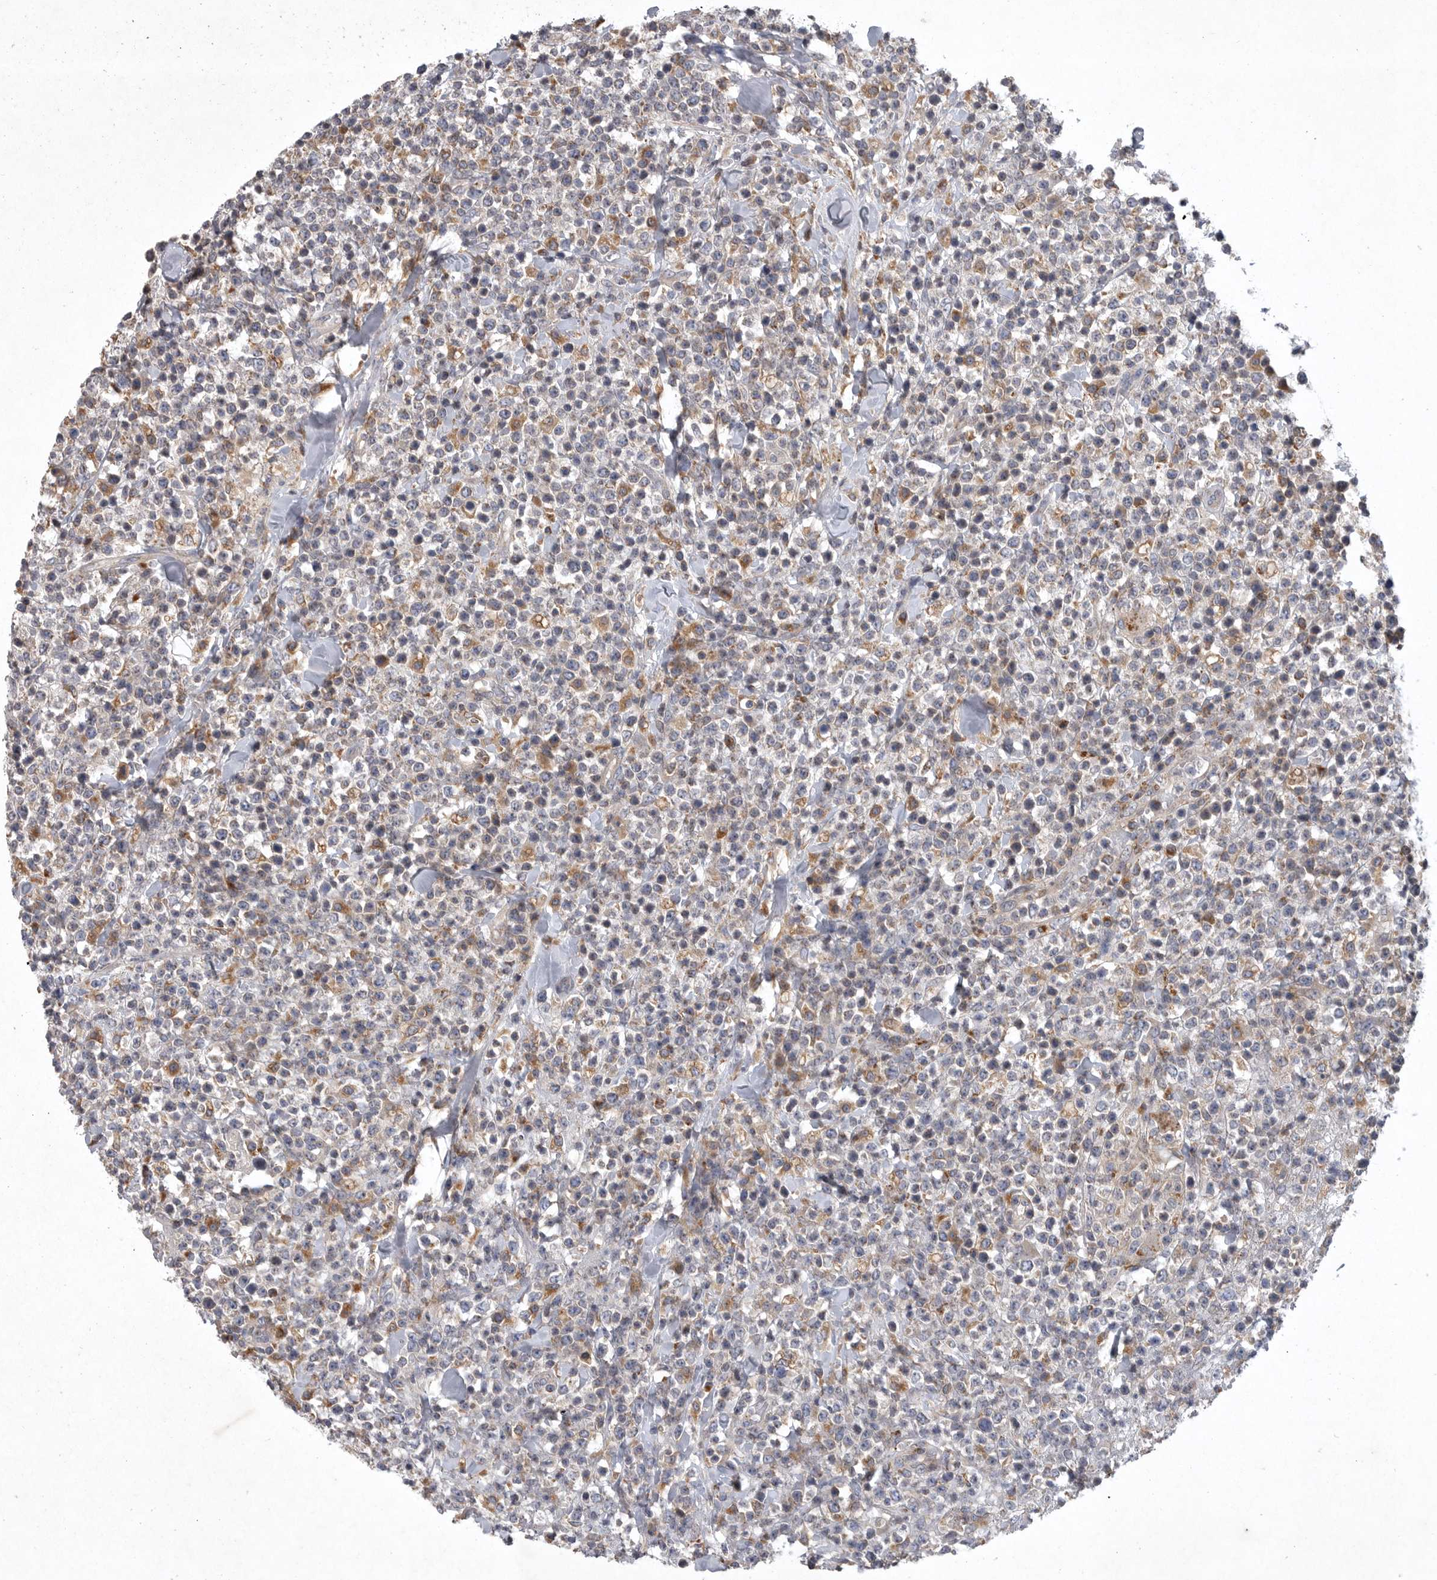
{"staining": {"intensity": "moderate", "quantity": "25%-75%", "location": "cytoplasmic/membranous"}, "tissue": "lymphoma", "cell_type": "Tumor cells", "image_type": "cancer", "snomed": [{"axis": "morphology", "description": "Malignant lymphoma, non-Hodgkin's type, High grade"}, {"axis": "topography", "description": "Colon"}], "caption": "Protein expression analysis of high-grade malignant lymphoma, non-Hodgkin's type demonstrates moderate cytoplasmic/membranous expression in approximately 25%-75% of tumor cells.", "gene": "LAMTOR3", "patient": {"sex": "female", "age": 53}}